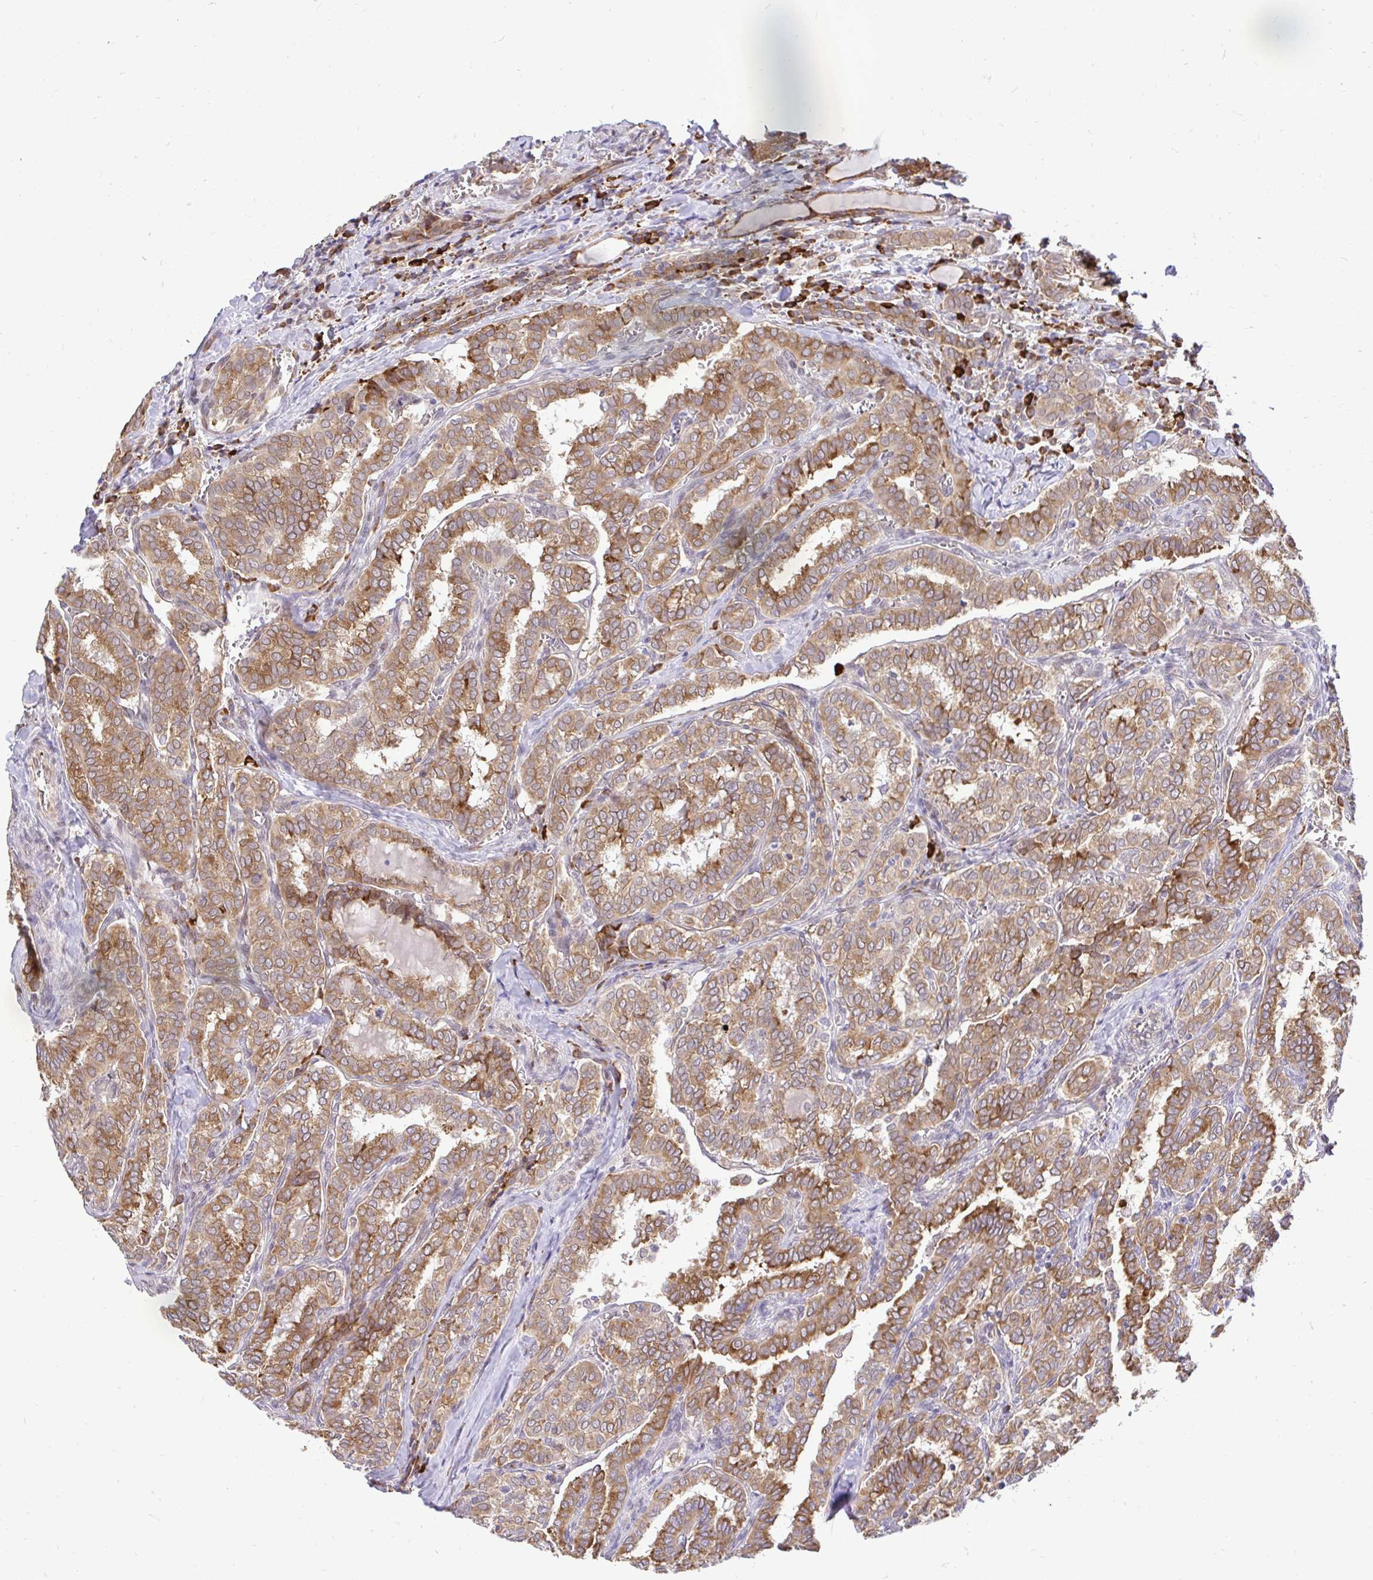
{"staining": {"intensity": "moderate", "quantity": ">75%", "location": "cytoplasmic/membranous"}, "tissue": "thyroid cancer", "cell_type": "Tumor cells", "image_type": "cancer", "snomed": [{"axis": "morphology", "description": "Papillary adenocarcinoma, NOS"}, {"axis": "topography", "description": "Thyroid gland"}], "caption": "Protein analysis of thyroid papillary adenocarcinoma tissue reveals moderate cytoplasmic/membranous staining in about >75% of tumor cells.", "gene": "NAALAD2", "patient": {"sex": "female", "age": 30}}